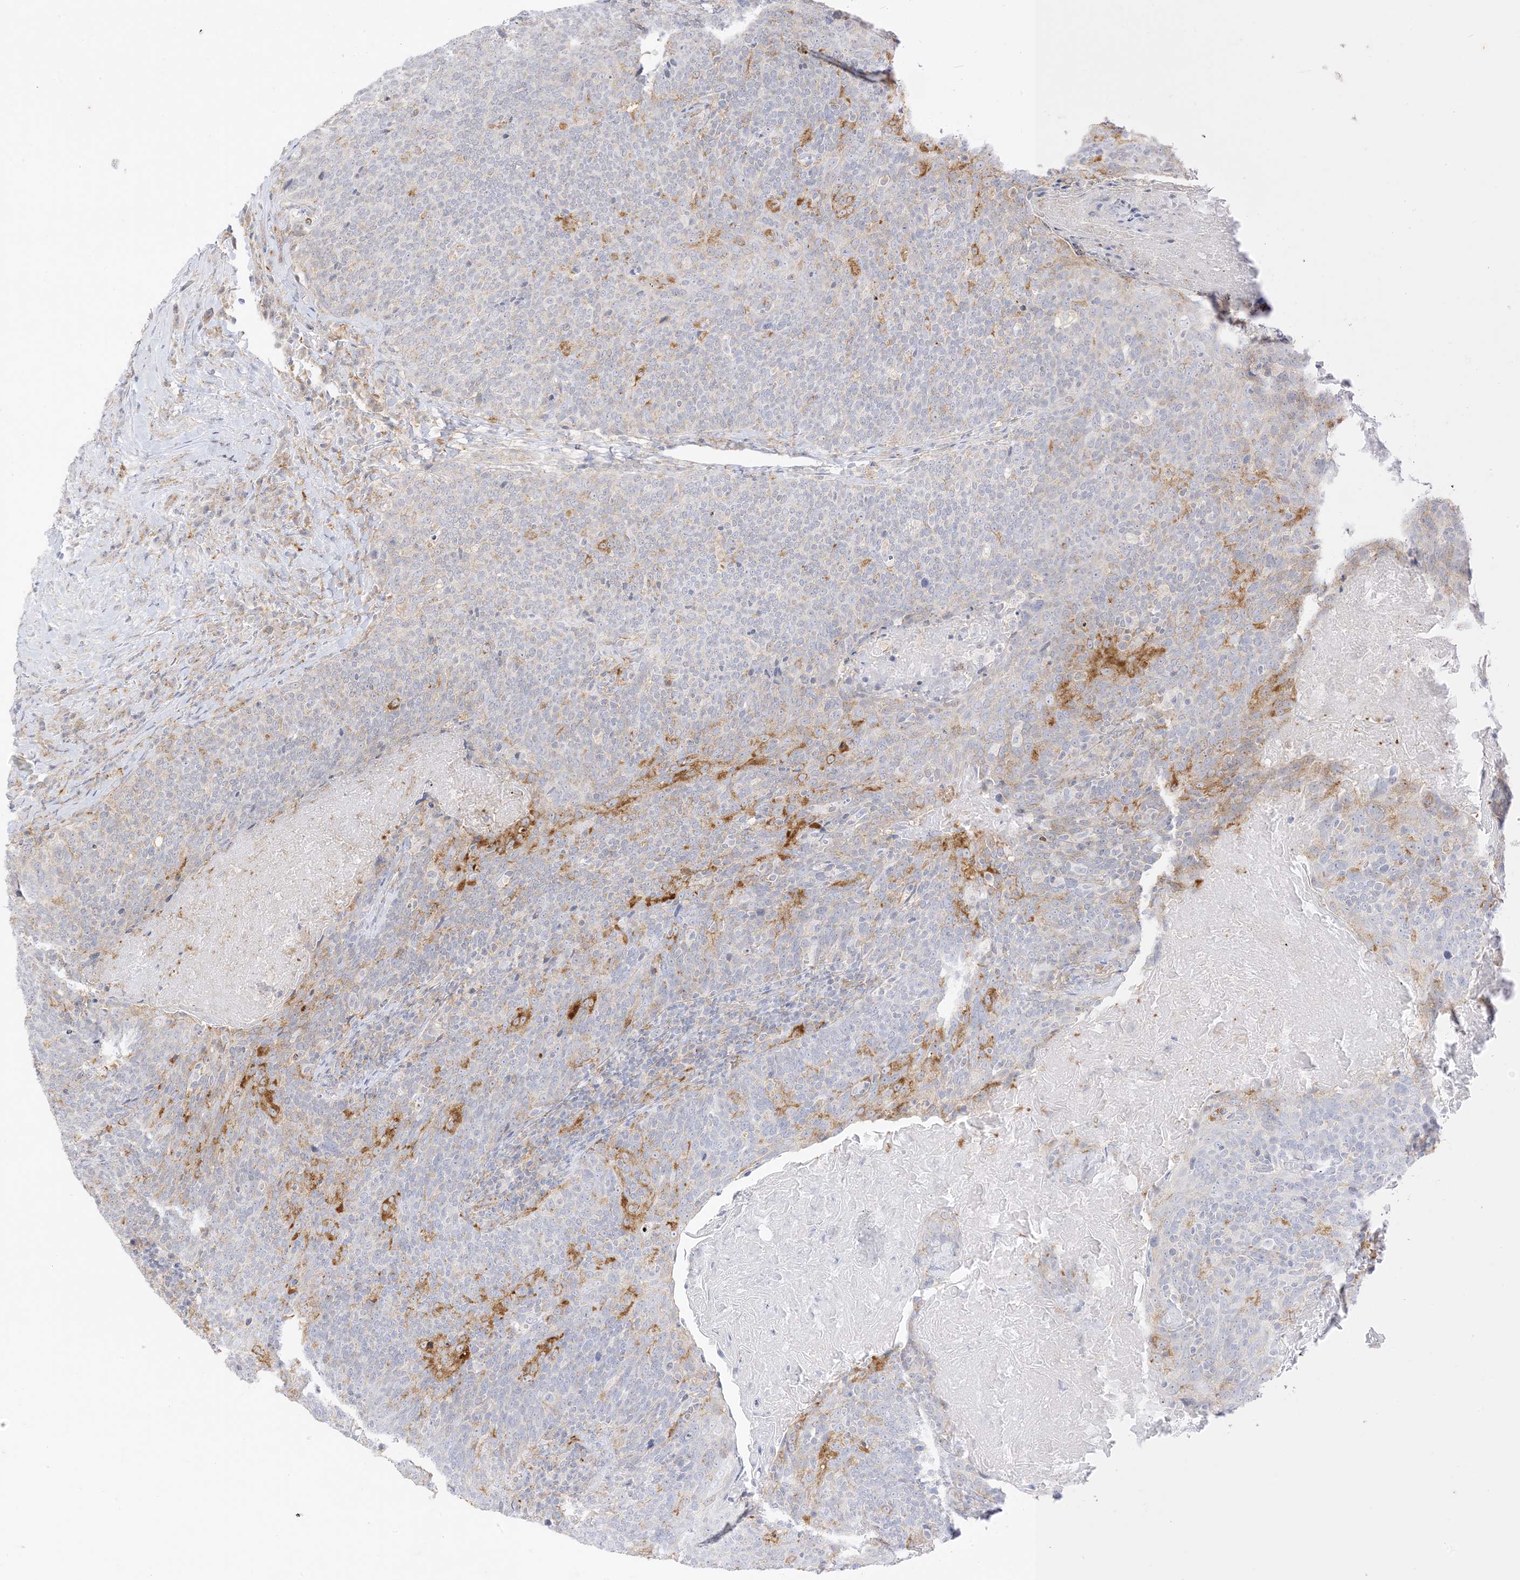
{"staining": {"intensity": "moderate", "quantity": "<25%", "location": "cytoplasmic/membranous"}, "tissue": "head and neck cancer", "cell_type": "Tumor cells", "image_type": "cancer", "snomed": [{"axis": "morphology", "description": "Squamous cell carcinoma, NOS"}, {"axis": "morphology", "description": "Squamous cell carcinoma, metastatic, NOS"}, {"axis": "topography", "description": "Lymph node"}, {"axis": "topography", "description": "Head-Neck"}], "caption": "Brown immunohistochemical staining in head and neck cancer reveals moderate cytoplasmic/membranous positivity in about <25% of tumor cells. The staining is performed using DAB brown chromogen to label protein expression. The nuclei are counter-stained blue using hematoxylin.", "gene": "RAC1", "patient": {"sex": "male", "age": 62}}